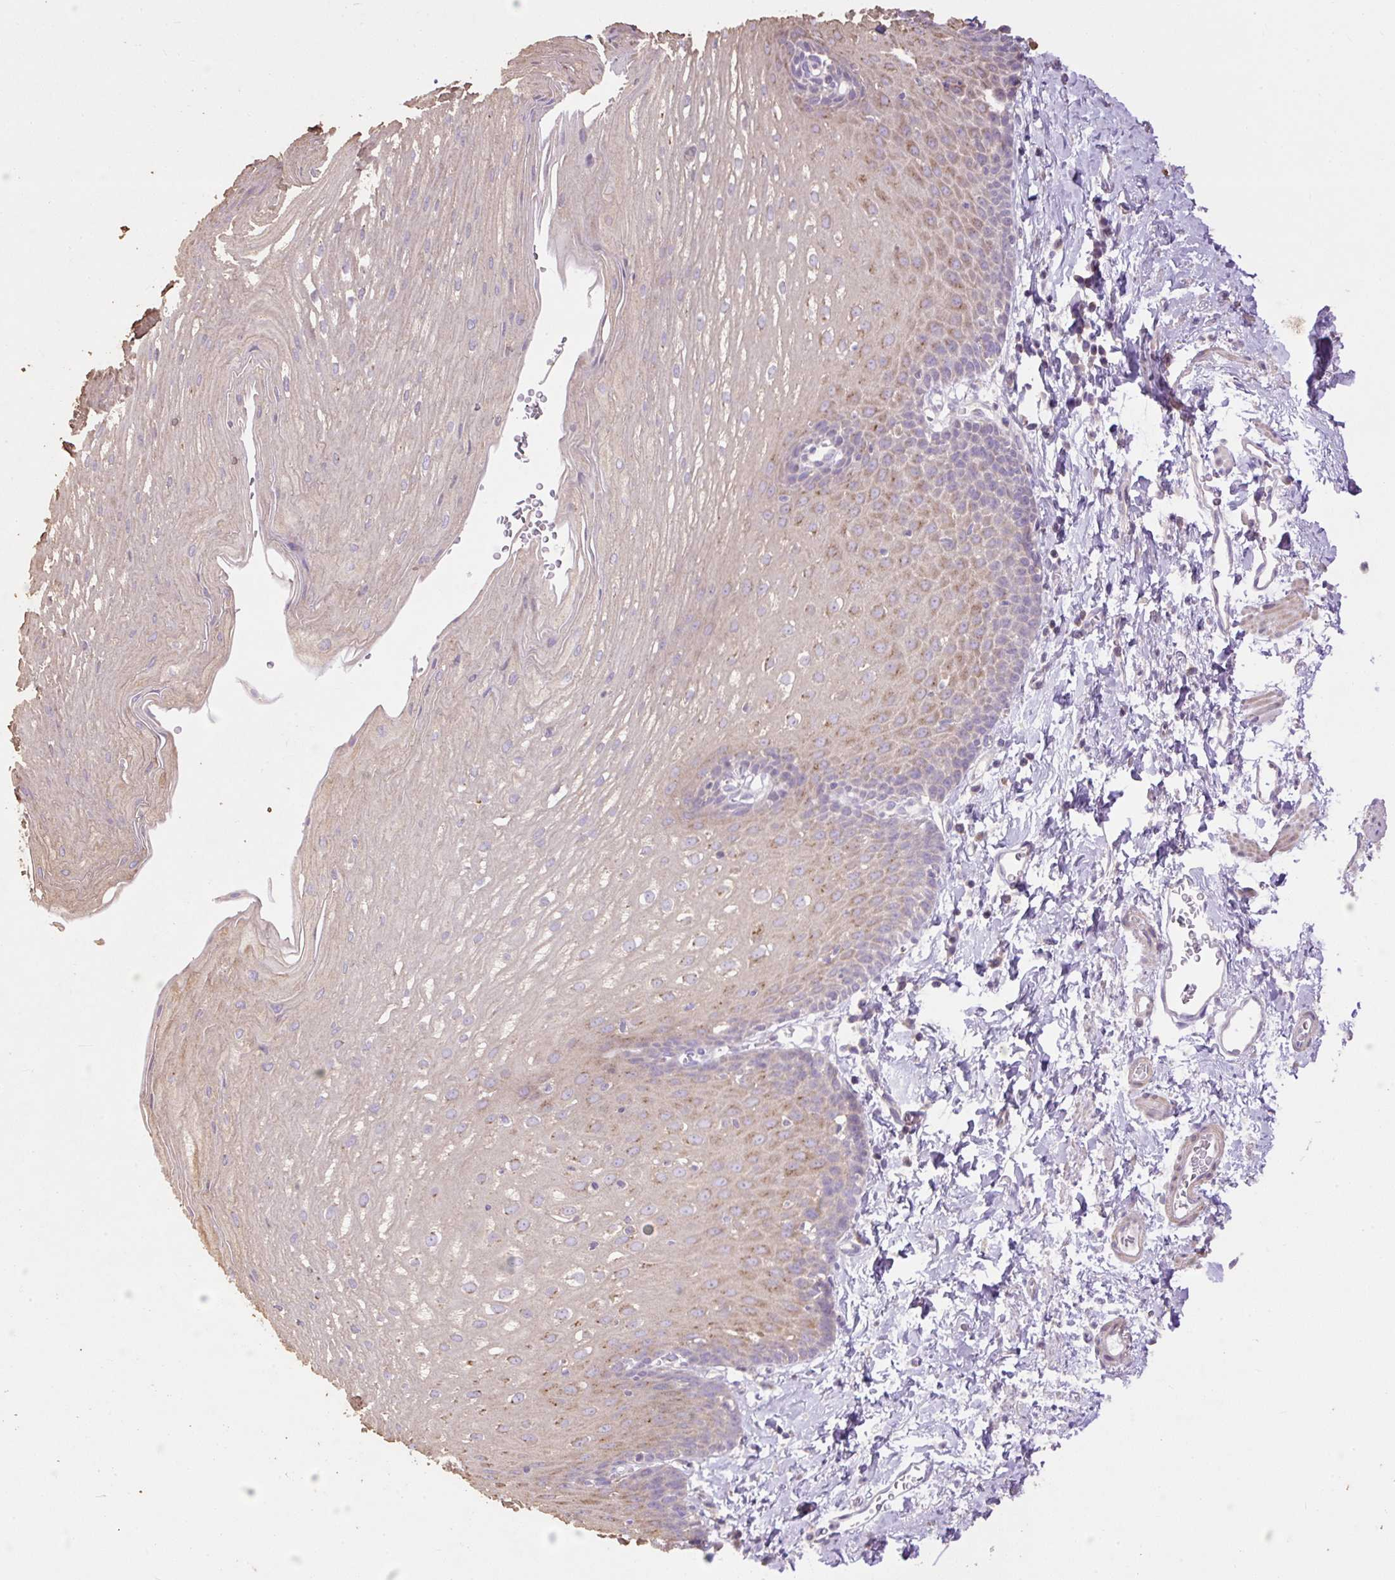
{"staining": {"intensity": "weak", "quantity": "25%-75%", "location": "cytoplasmic/membranous"}, "tissue": "esophagus", "cell_type": "Squamous epithelial cells", "image_type": "normal", "snomed": [{"axis": "morphology", "description": "Normal tissue, NOS"}, {"axis": "topography", "description": "Esophagus"}], "caption": "Immunohistochemical staining of normal esophagus displays weak cytoplasmic/membranous protein staining in approximately 25%-75% of squamous epithelial cells.", "gene": "ABR", "patient": {"sex": "male", "age": 70}}